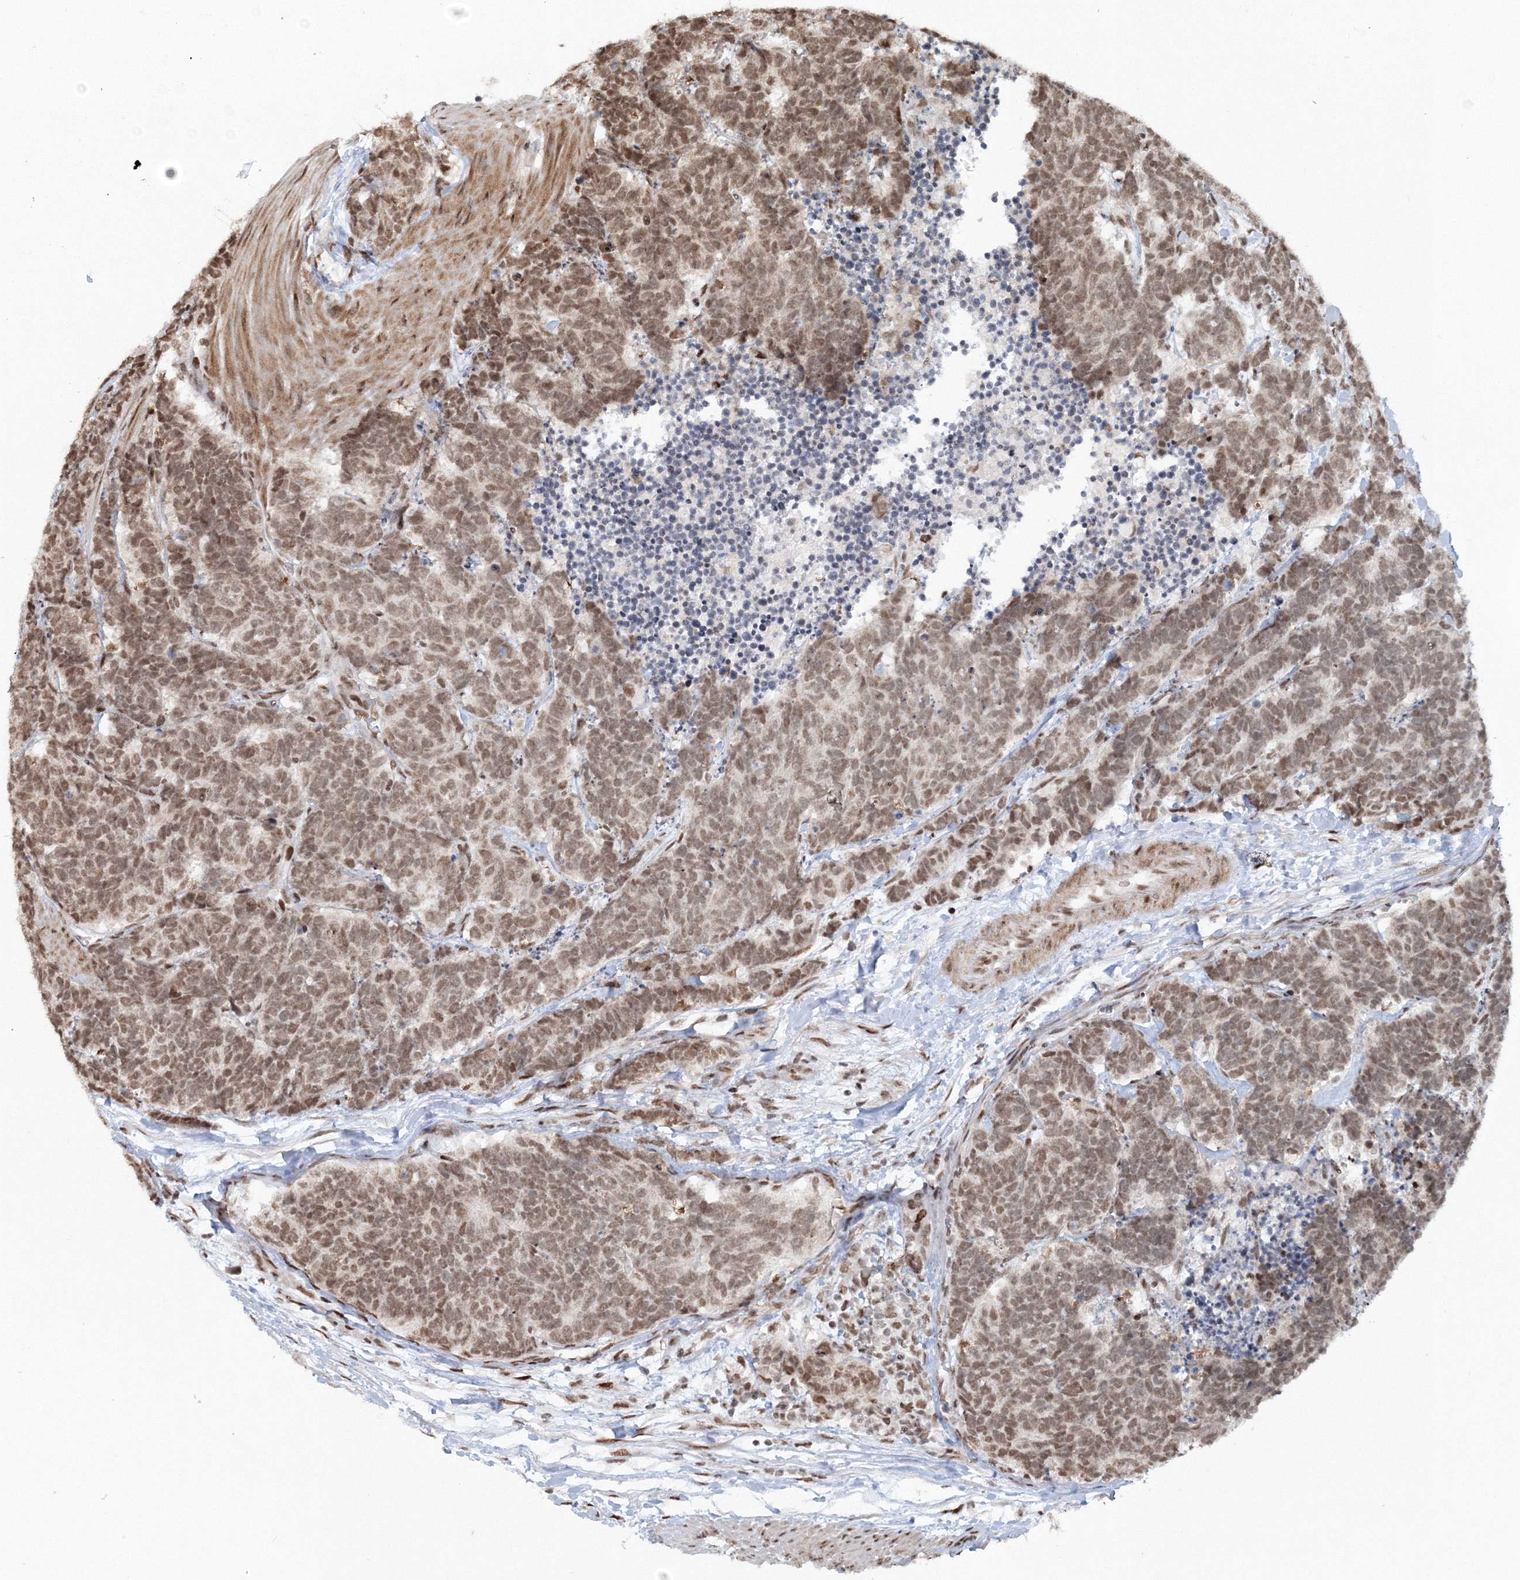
{"staining": {"intensity": "moderate", "quantity": ">75%", "location": "nuclear"}, "tissue": "carcinoid", "cell_type": "Tumor cells", "image_type": "cancer", "snomed": [{"axis": "morphology", "description": "Carcinoma, NOS"}, {"axis": "morphology", "description": "Carcinoid, malignant, NOS"}, {"axis": "topography", "description": "Urinary bladder"}], "caption": "Carcinoma stained with immunohistochemistry demonstrates moderate nuclear expression in approximately >75% of tumor cells.", "gene": "C3orf33", "patient": {"sex": "male", "age": 57}}